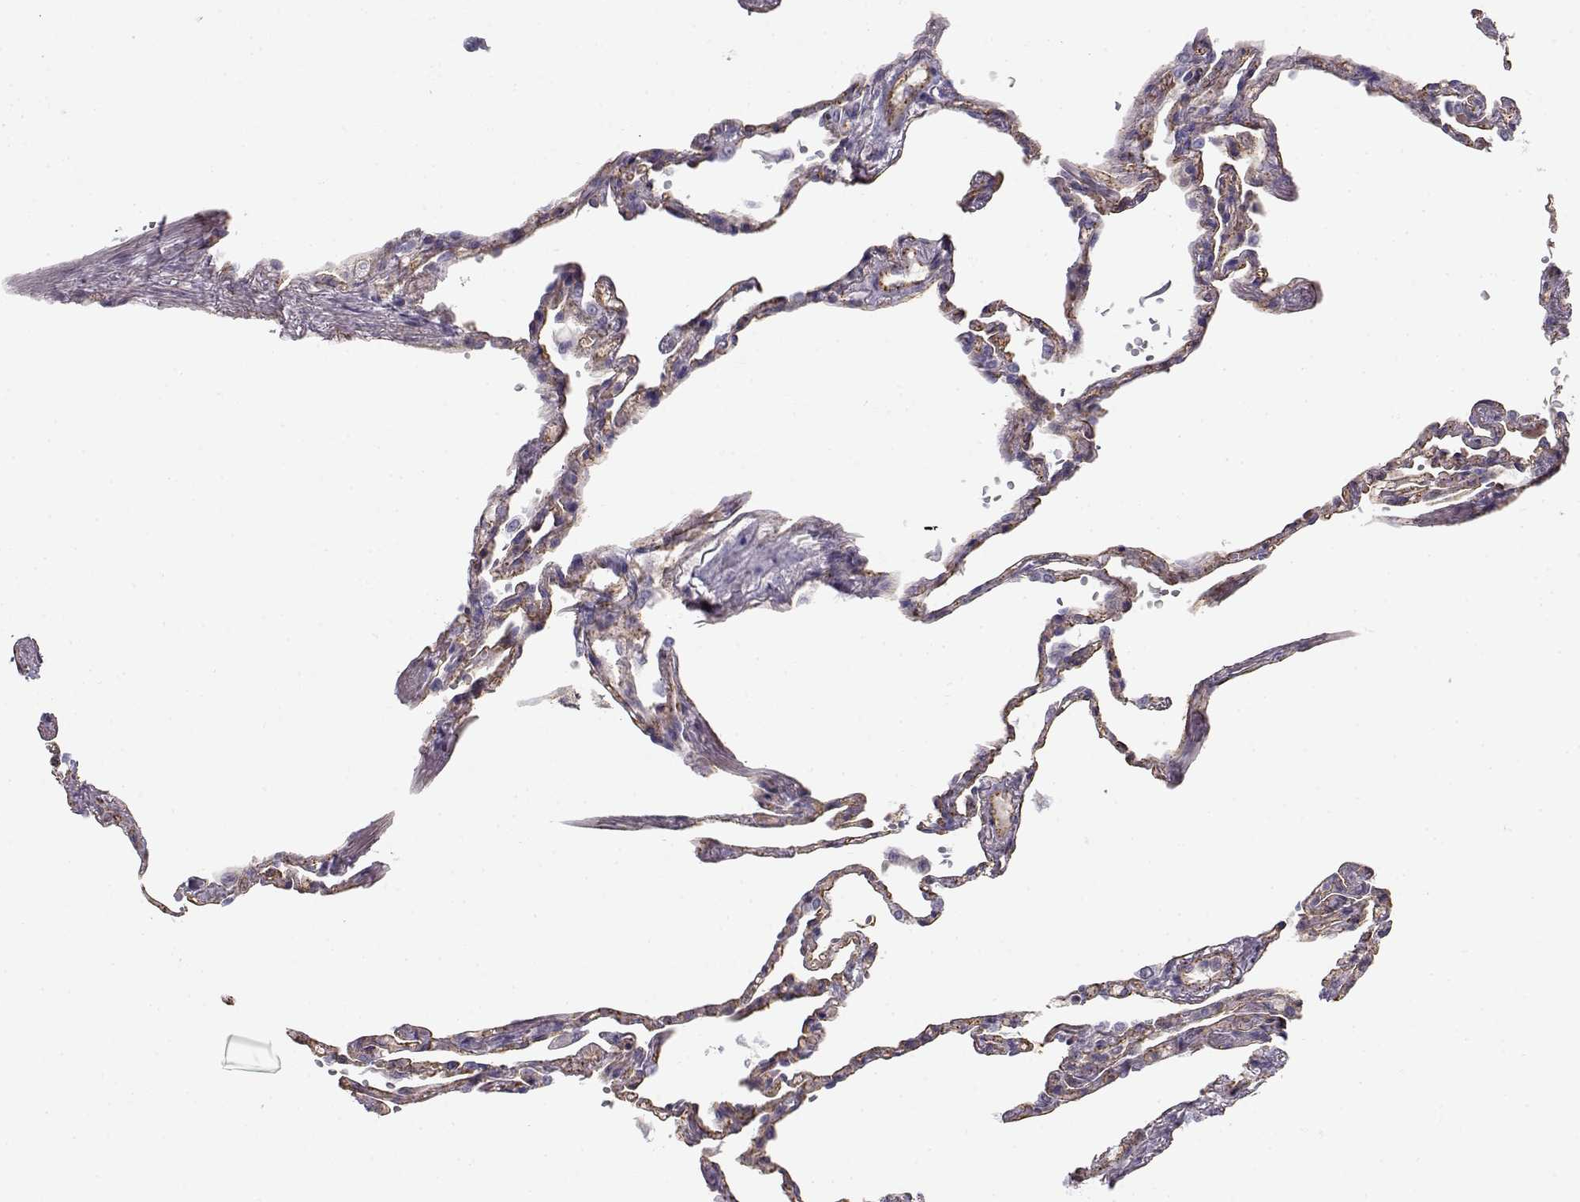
{"staining": {"intensity": "negative", "quantity": "none", "location": "none"}, "tissue": "lung", "cell_type": "Alveolar cells", "image_type": "normal", "snomed": [{"axis": "morphology", "description": "Normal tissue, NOS"}, {"axis": "topography", "description": "Lung"}], "caption": "Immunohistochemistry (IHC) photomicrograph of unremarkable lung stained for a protein (brown), which displays no expression in alveolar cells. (DAB (3,3'-diaminobenzidine) immunohistochemistry with hematoxylin counter stain).", "gene": "MYO1A", "patient": {"sex": "male", "age": 78}}